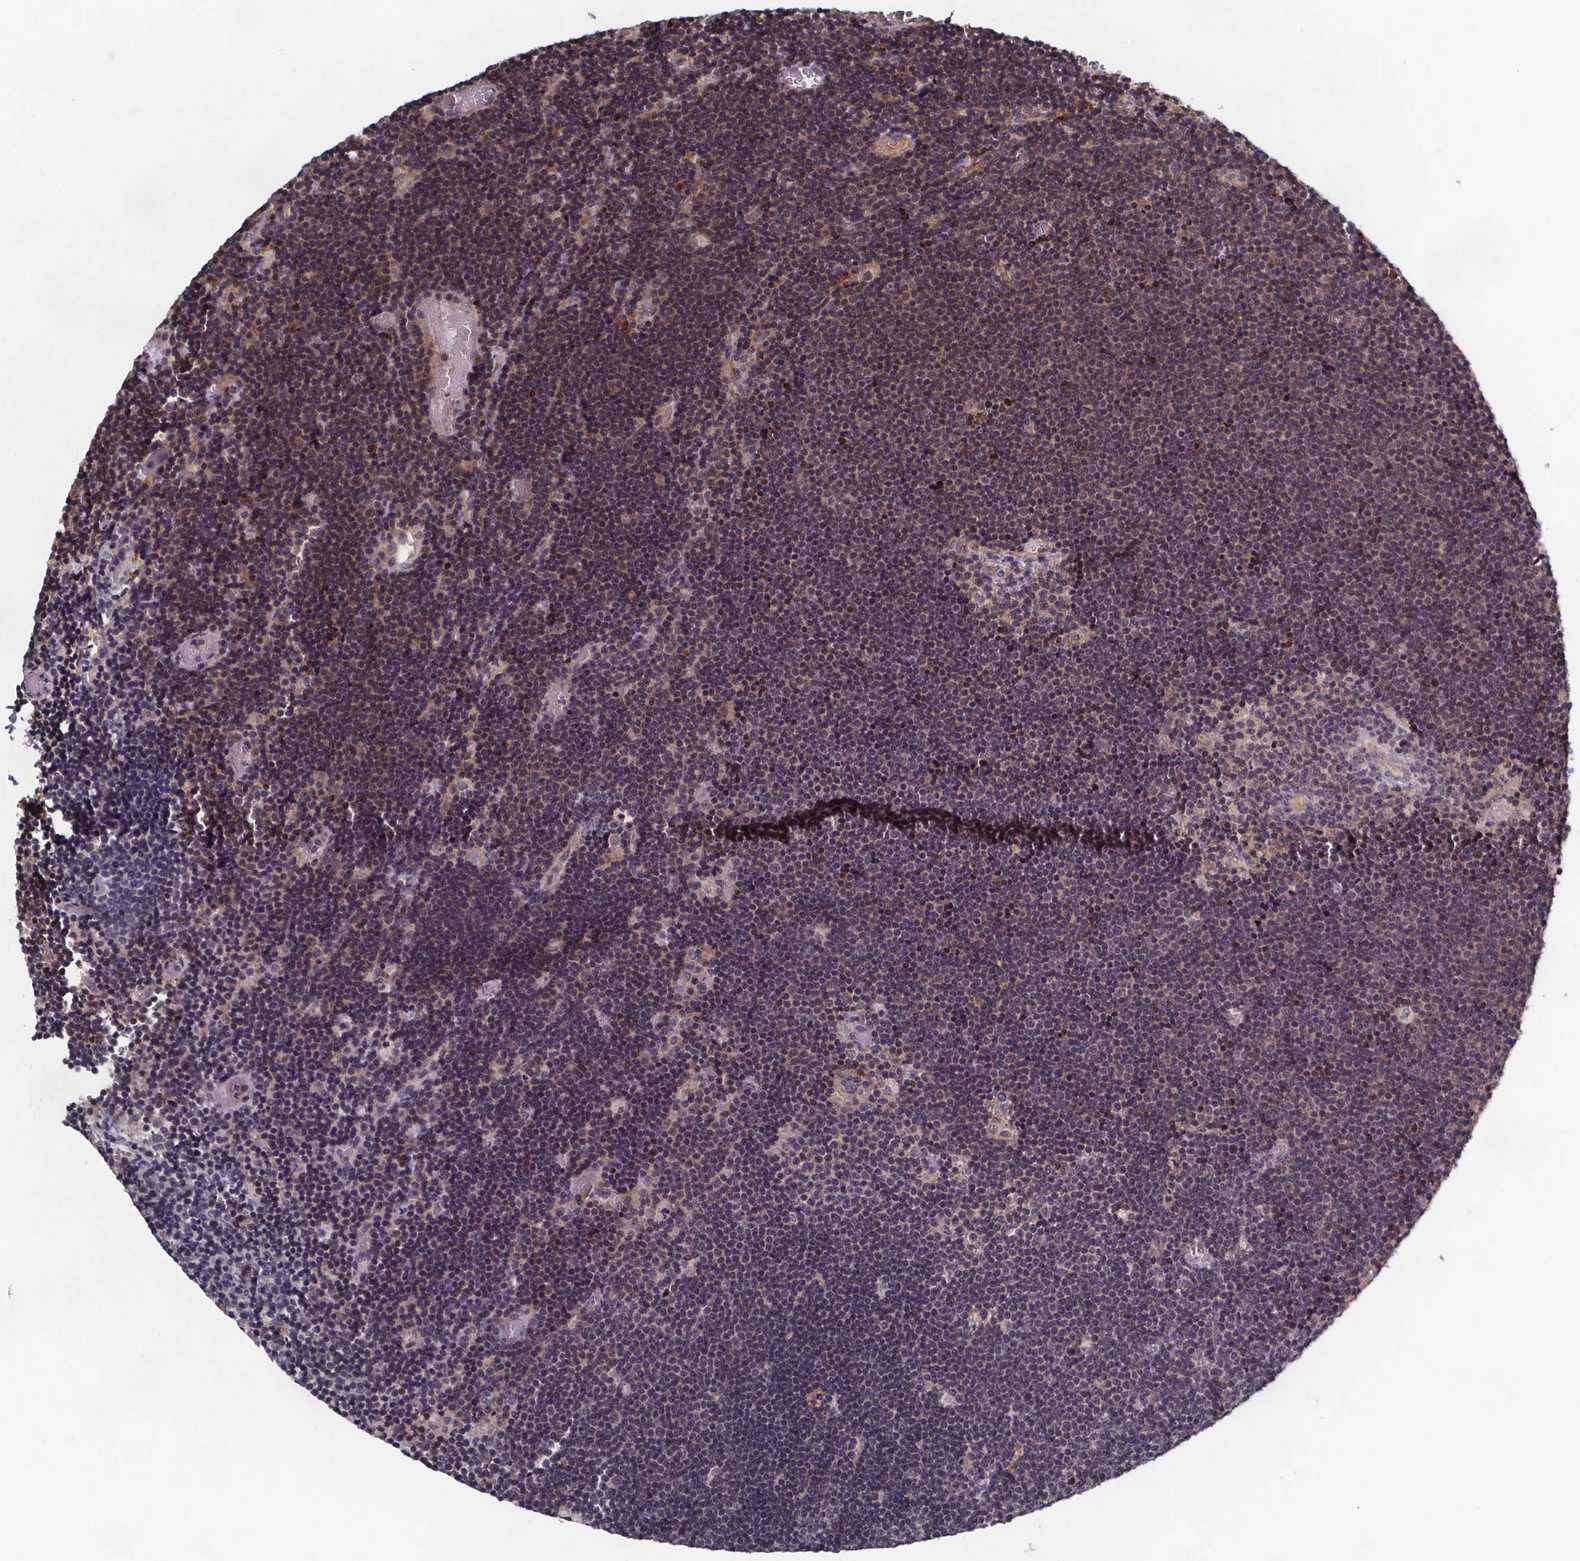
{"staining": {"intensity": "weak", "quantity": "<25%", "location": "cytoplasmic/membranous"}, "tissue": "lymphoma", "cell_type": "Tumor cells", "image_type": "cancer", "snomed": [{"axis": "morphology", "description": "Malignant lymphoma, non-Hodgkin's type, Low grade"}, {"axis": "topography", "description": "Brain"}], "caption": "There is no significant expression in tumor cells of malignant lymphoma, non-Hodgkin's type (low-grade). The staining is performed using DAB brown chromogen with nuclei counter-stained in using hematoxylin.", "gene": "FASTKD3", "patient": {"sex": "female", "age": 66}}